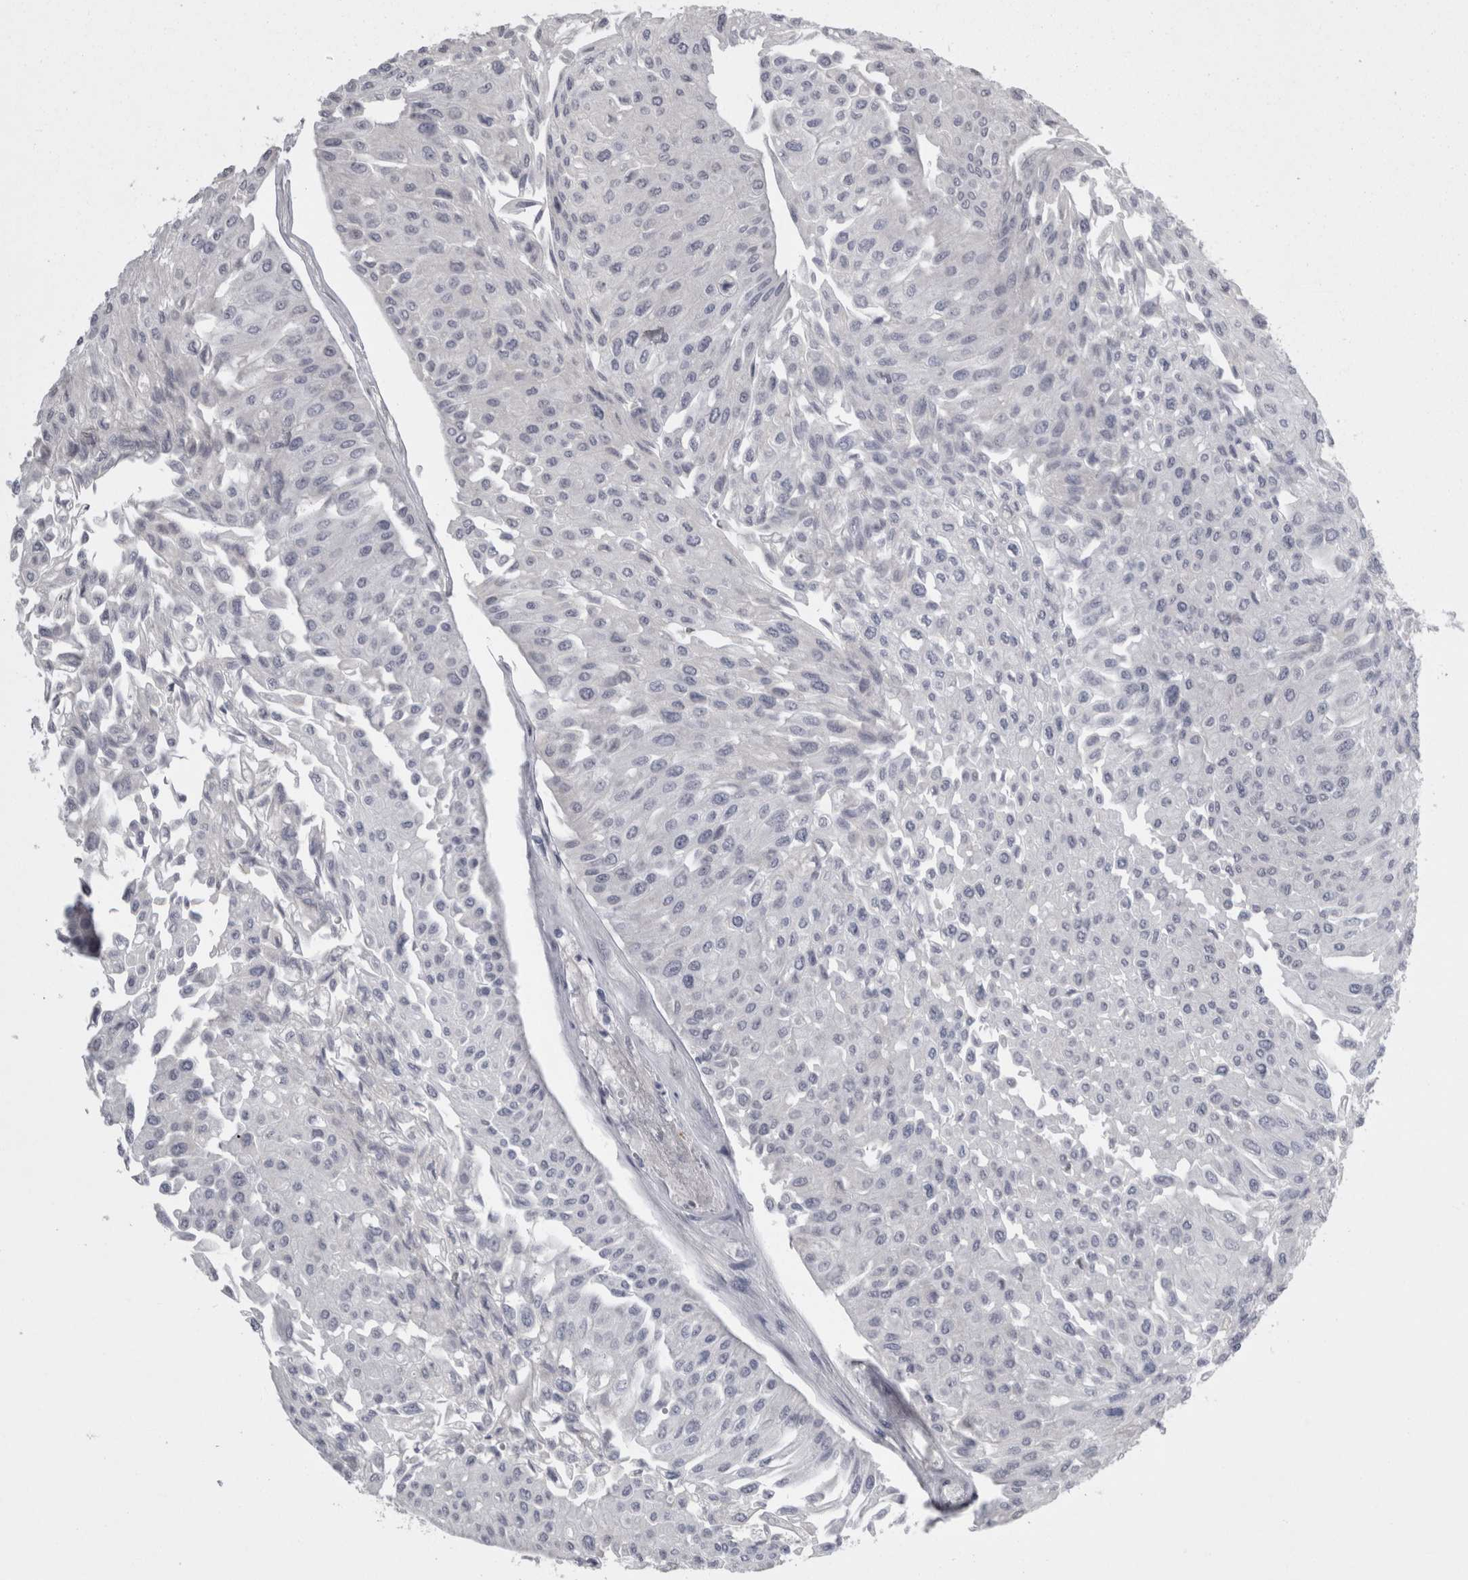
{"staining": {"intensity": "negative", "quantity": "none", "location": "none"}, "tissue": "urothelial cancer", "cell_type": "Tumor cells", "image_type": "cancer", "snomed": [{"axis": "morphology", "description": "Urothelial carcinoma, Low grade"}, {"axis": "topography", "description": "Urinary bladder"}], "caption": "This is an IHC photomicrograph of human urothelial cancer. There is no positivity in tumor cells.", "gene": "C1orf54", "patient": {"sex": "male", "age": 67}}